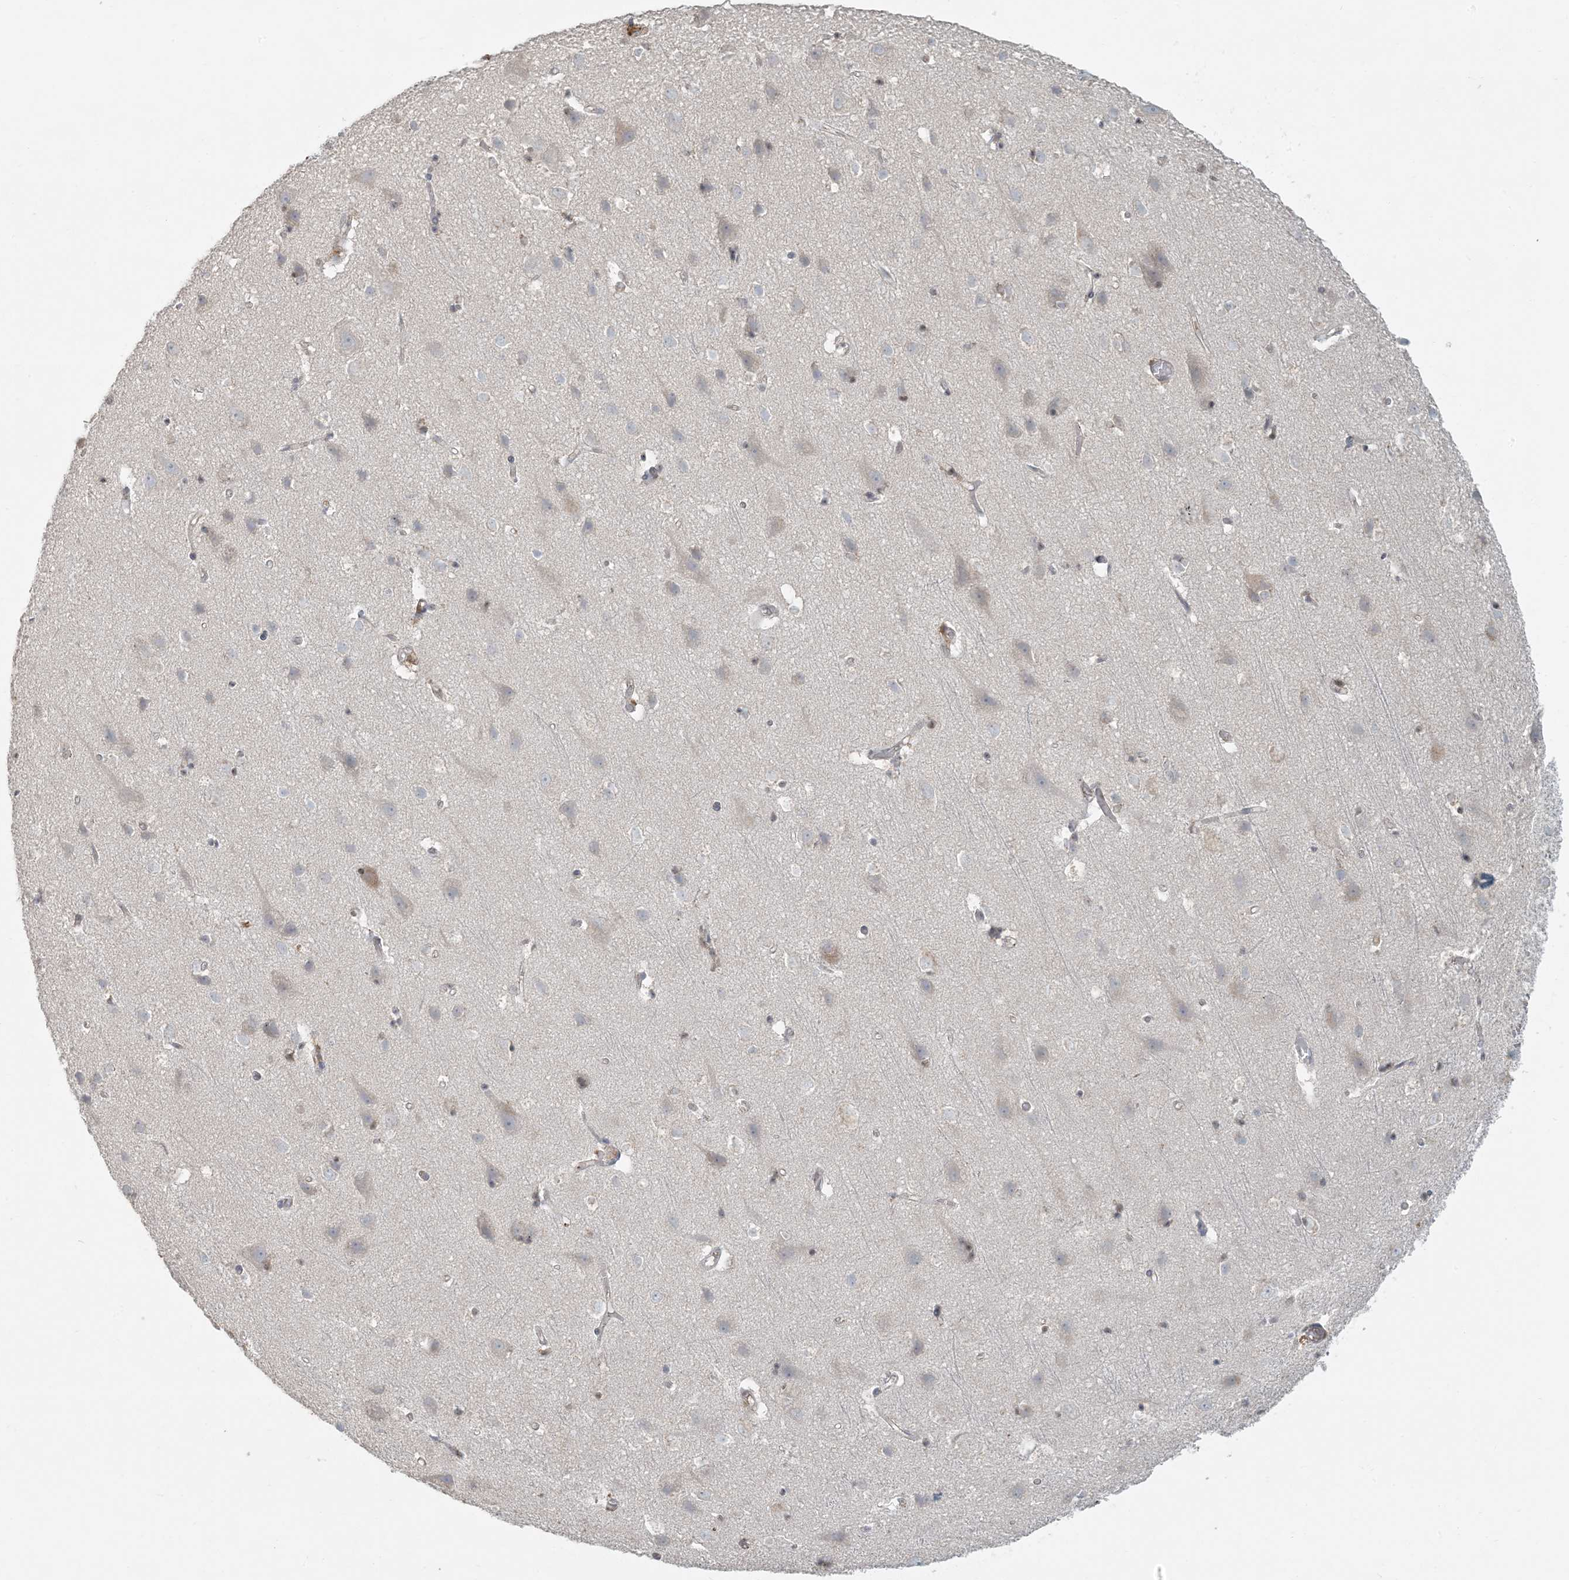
{"staining": {"intensity": "negative", "quantity": "none", "location": "none"}, "tissue": "cerebral cortex", "cell_type": "Endothelial cells", "image_type": "normal", "snomed": [{"axis": "morphology", "description": "Normal tissue, NOS"}, {"axis": "topography", "description": "Cerebral cortex"}], "caption": "The micrograph exhibits no significant positivity in endothelial cells of cerebral cortex.", "gene": "HACL1", "patient": {"sex": "male", "age": 54}}